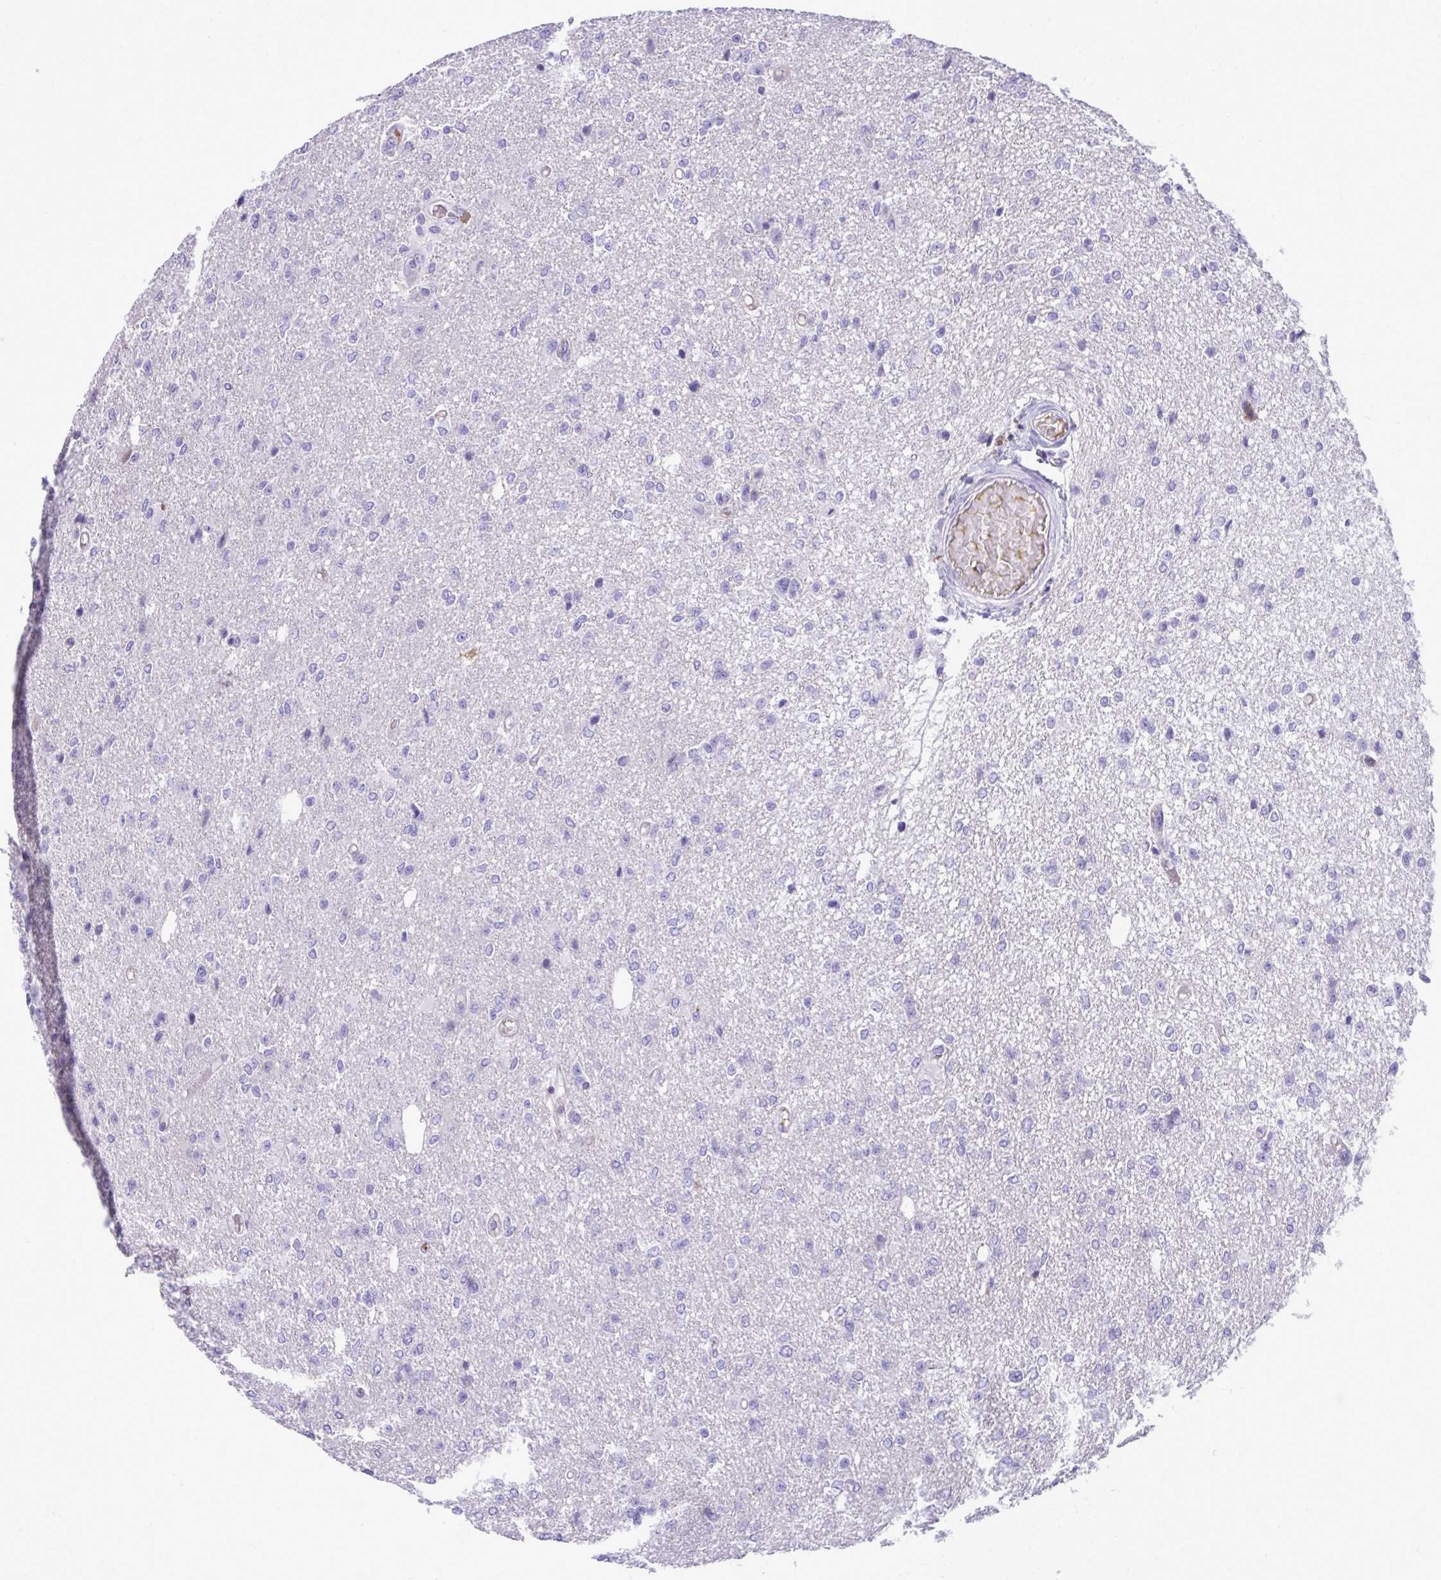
{"staining": {"intensity": "negative", "quantity": "none", "location": "none"}, "tissue": "glioma", "cell_type": "Tumor cells", "image_type": "cancer", "snomed": [{"axis": "morphology", "description": "Glioma, malignant, Low grade"}, {"axis": "topography", "description": "Brain"}], "caption": "This is an immunohistochemistry photomicrograph of malignant low-grade glioma. There is no staining in tumor cells.", "gene": "PITPNM3", "patient": {"sex": "male", "age": 26}}